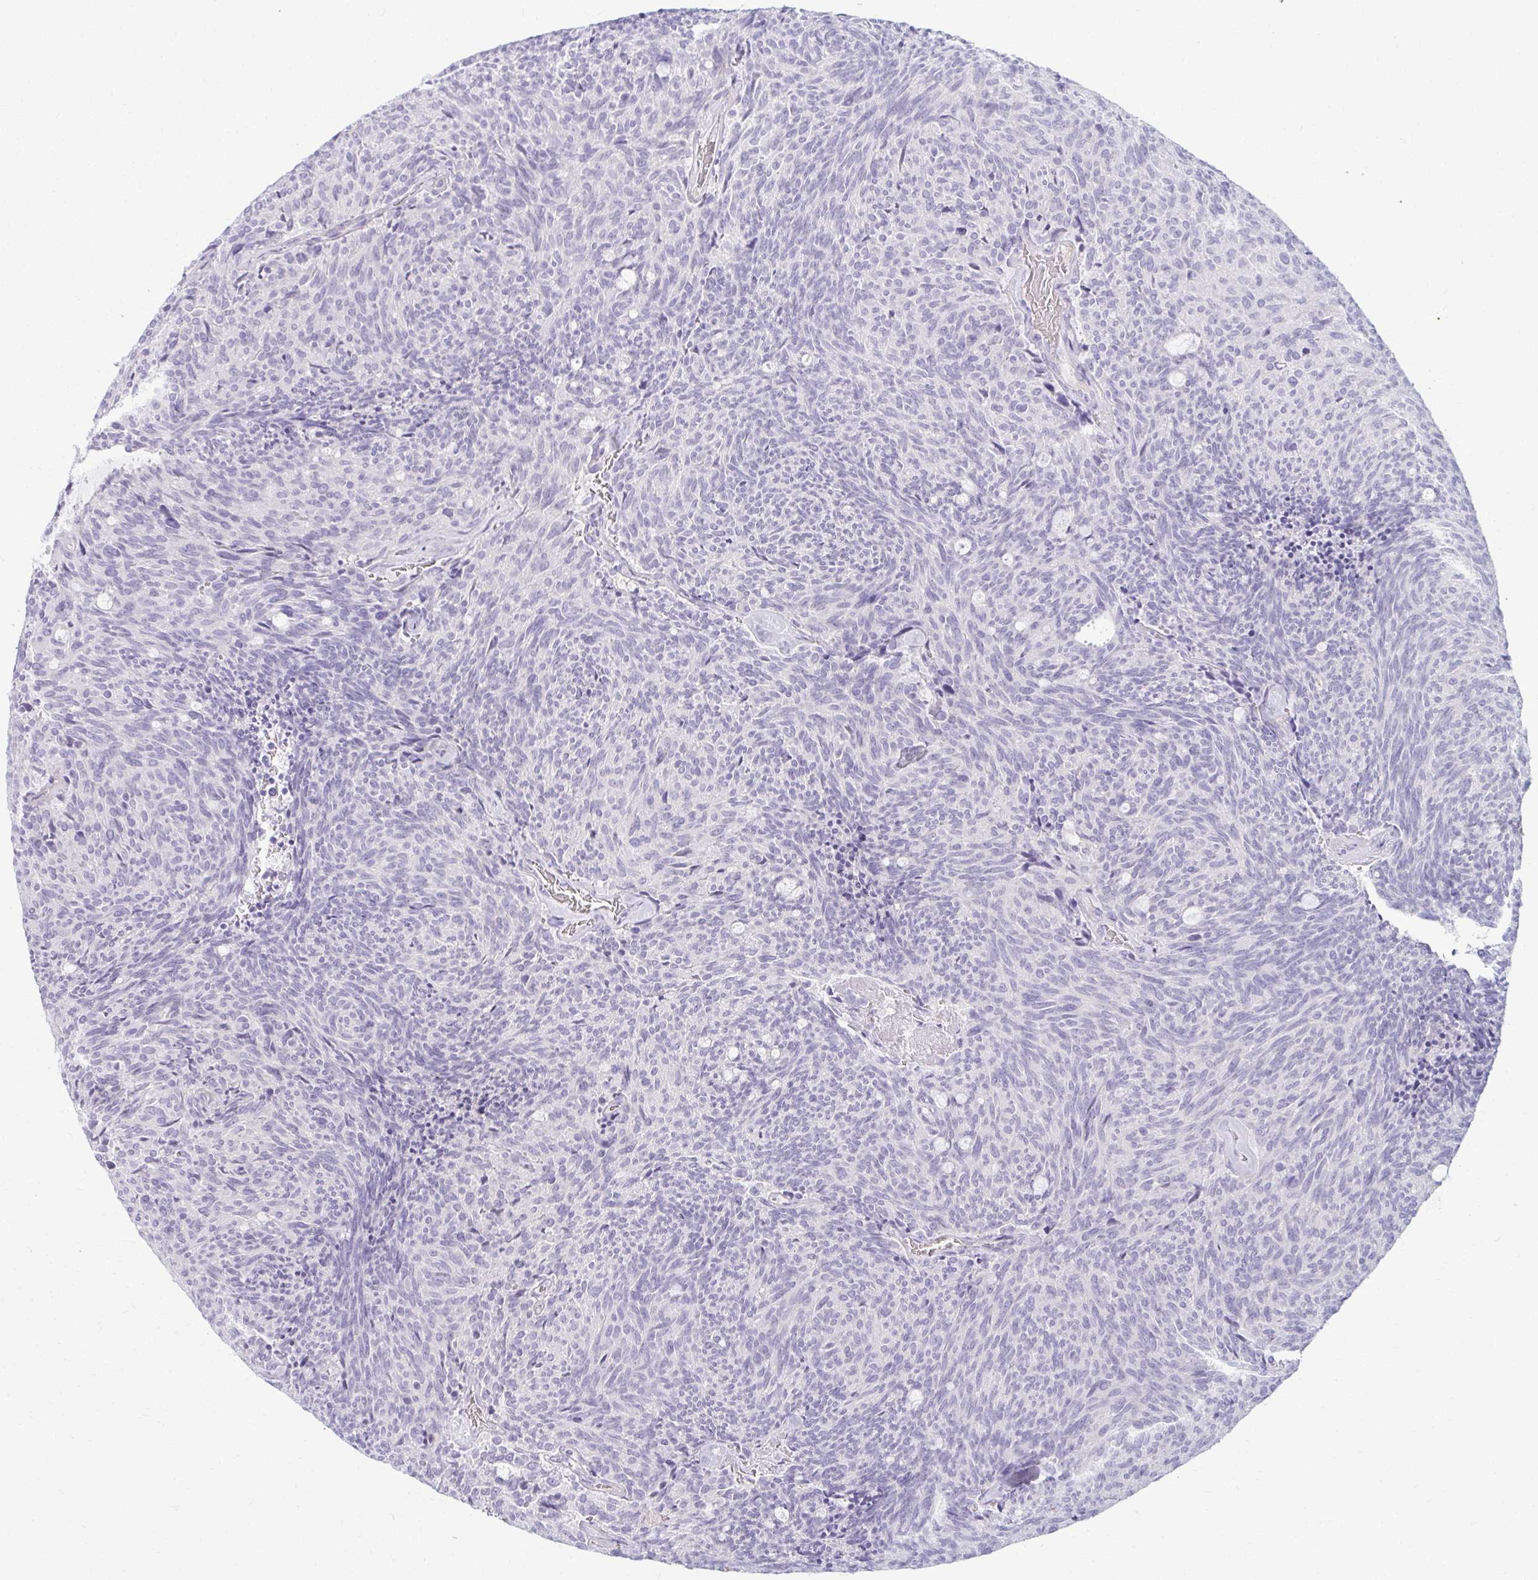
{"staining": {"intensity": "negative", "quantity": "none", "location": "none"}, "tissue": "carcinoid", "cell_type": "Tumor cells", "image_type": "cancer", "snomed": [{"axis": "morphology", "description": "Carcinoid, malignant, NOS"}, {"axis": "topography", "description": "Pancreas"}], "caption": "The photomicrograph shows no significant expression in tumor cells of malignant carcinoid.", "gene": "TSPEAR", "patient": {"sex": "female", "age": 54}}